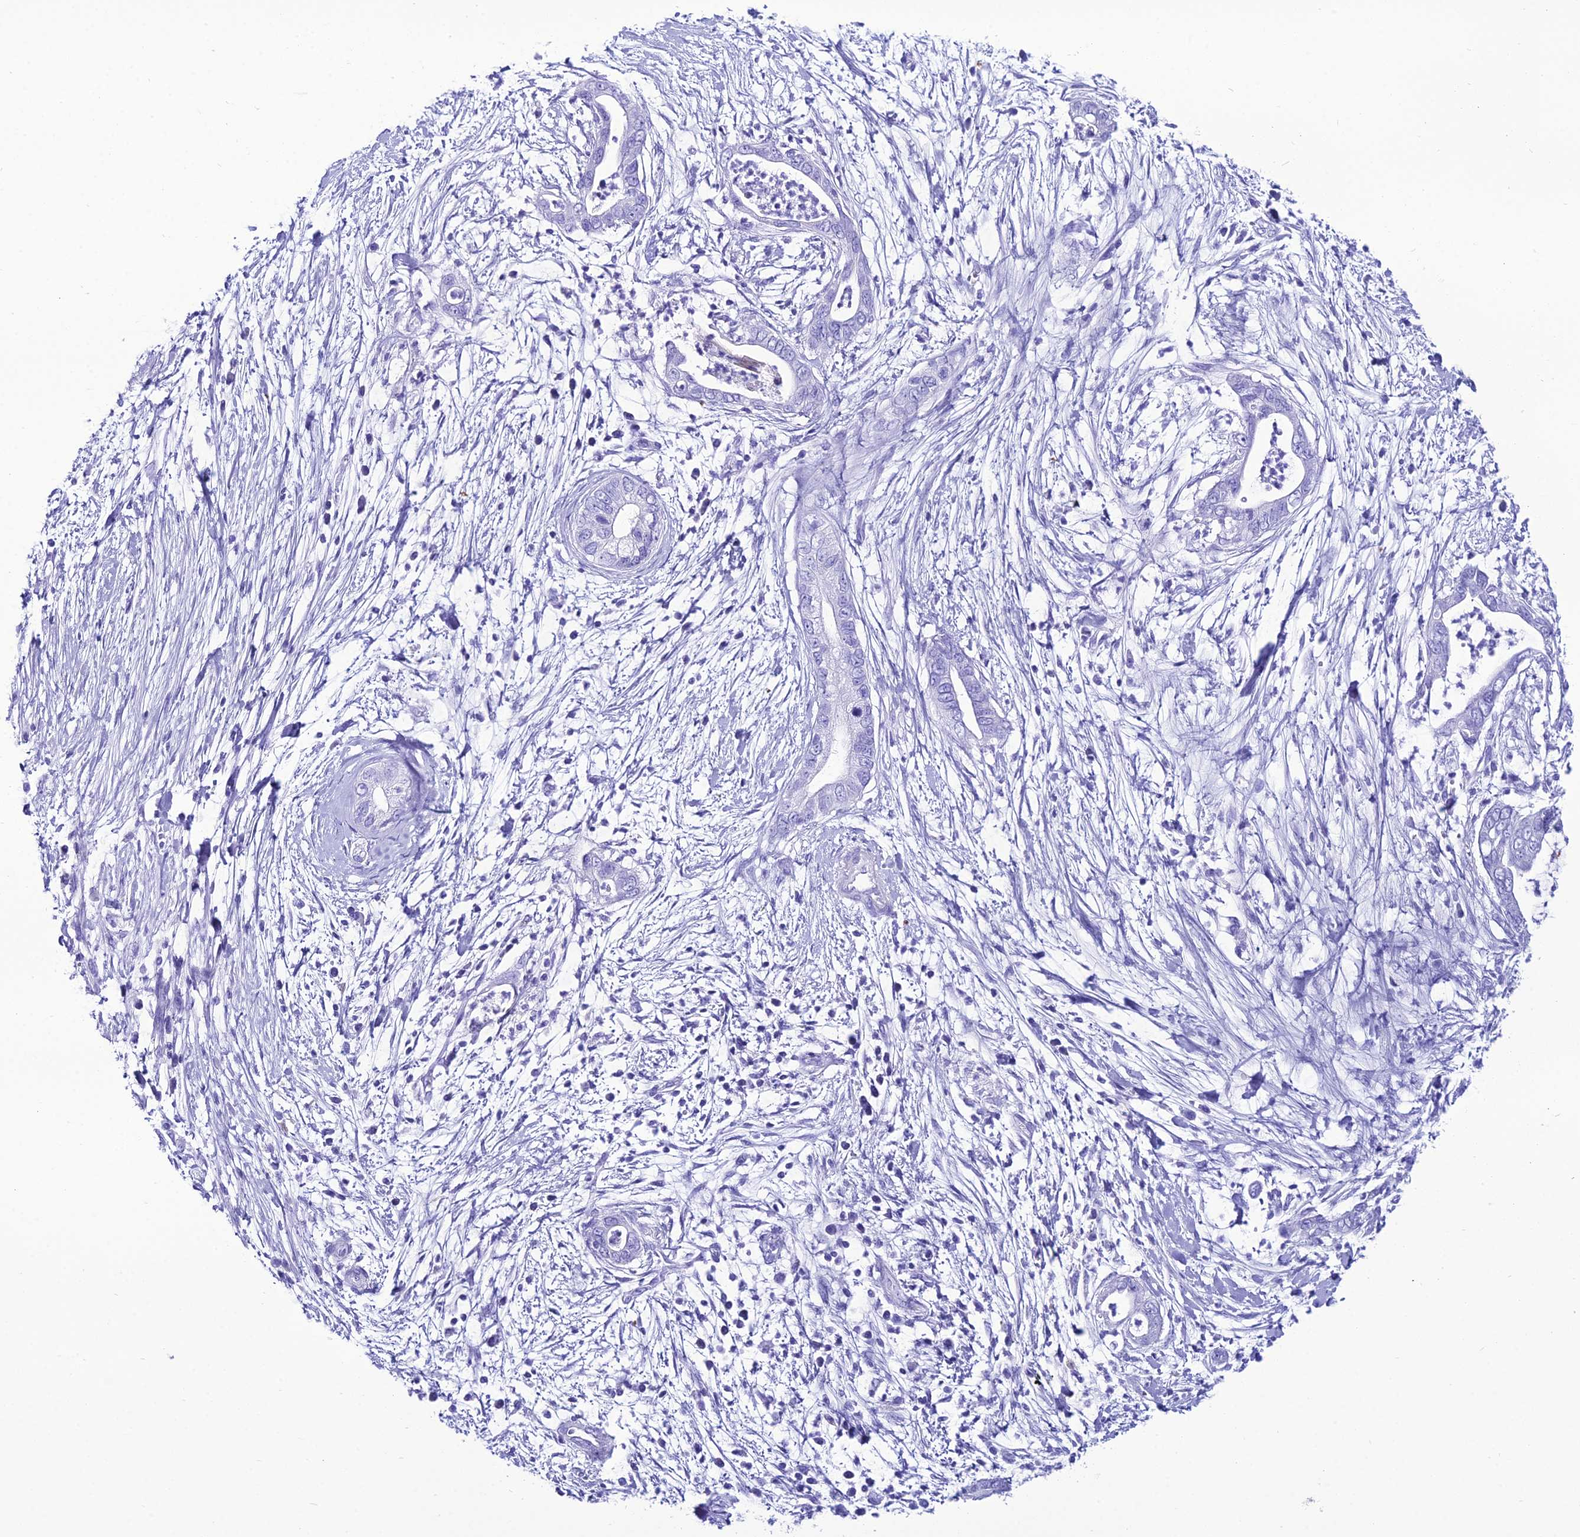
{"staining": {"intensity": "negative", "quantity": "none", "location": "none"}, "tissue": "pancreatic cancer", "cell_type": "Tumor cells", "image_type": "cancer", "snomed": [{"axis": "morphology", "description": "Adenocarcinoma, NOS"}, {"axis": "topography", "description": "Pancreas"}], "caption": "Immunohistochemical staining of pancreatic cancer reveals no significant expression in tumor cells.", "gene": "PNMA5", "patient": {"sex": "male", "age": 75}}